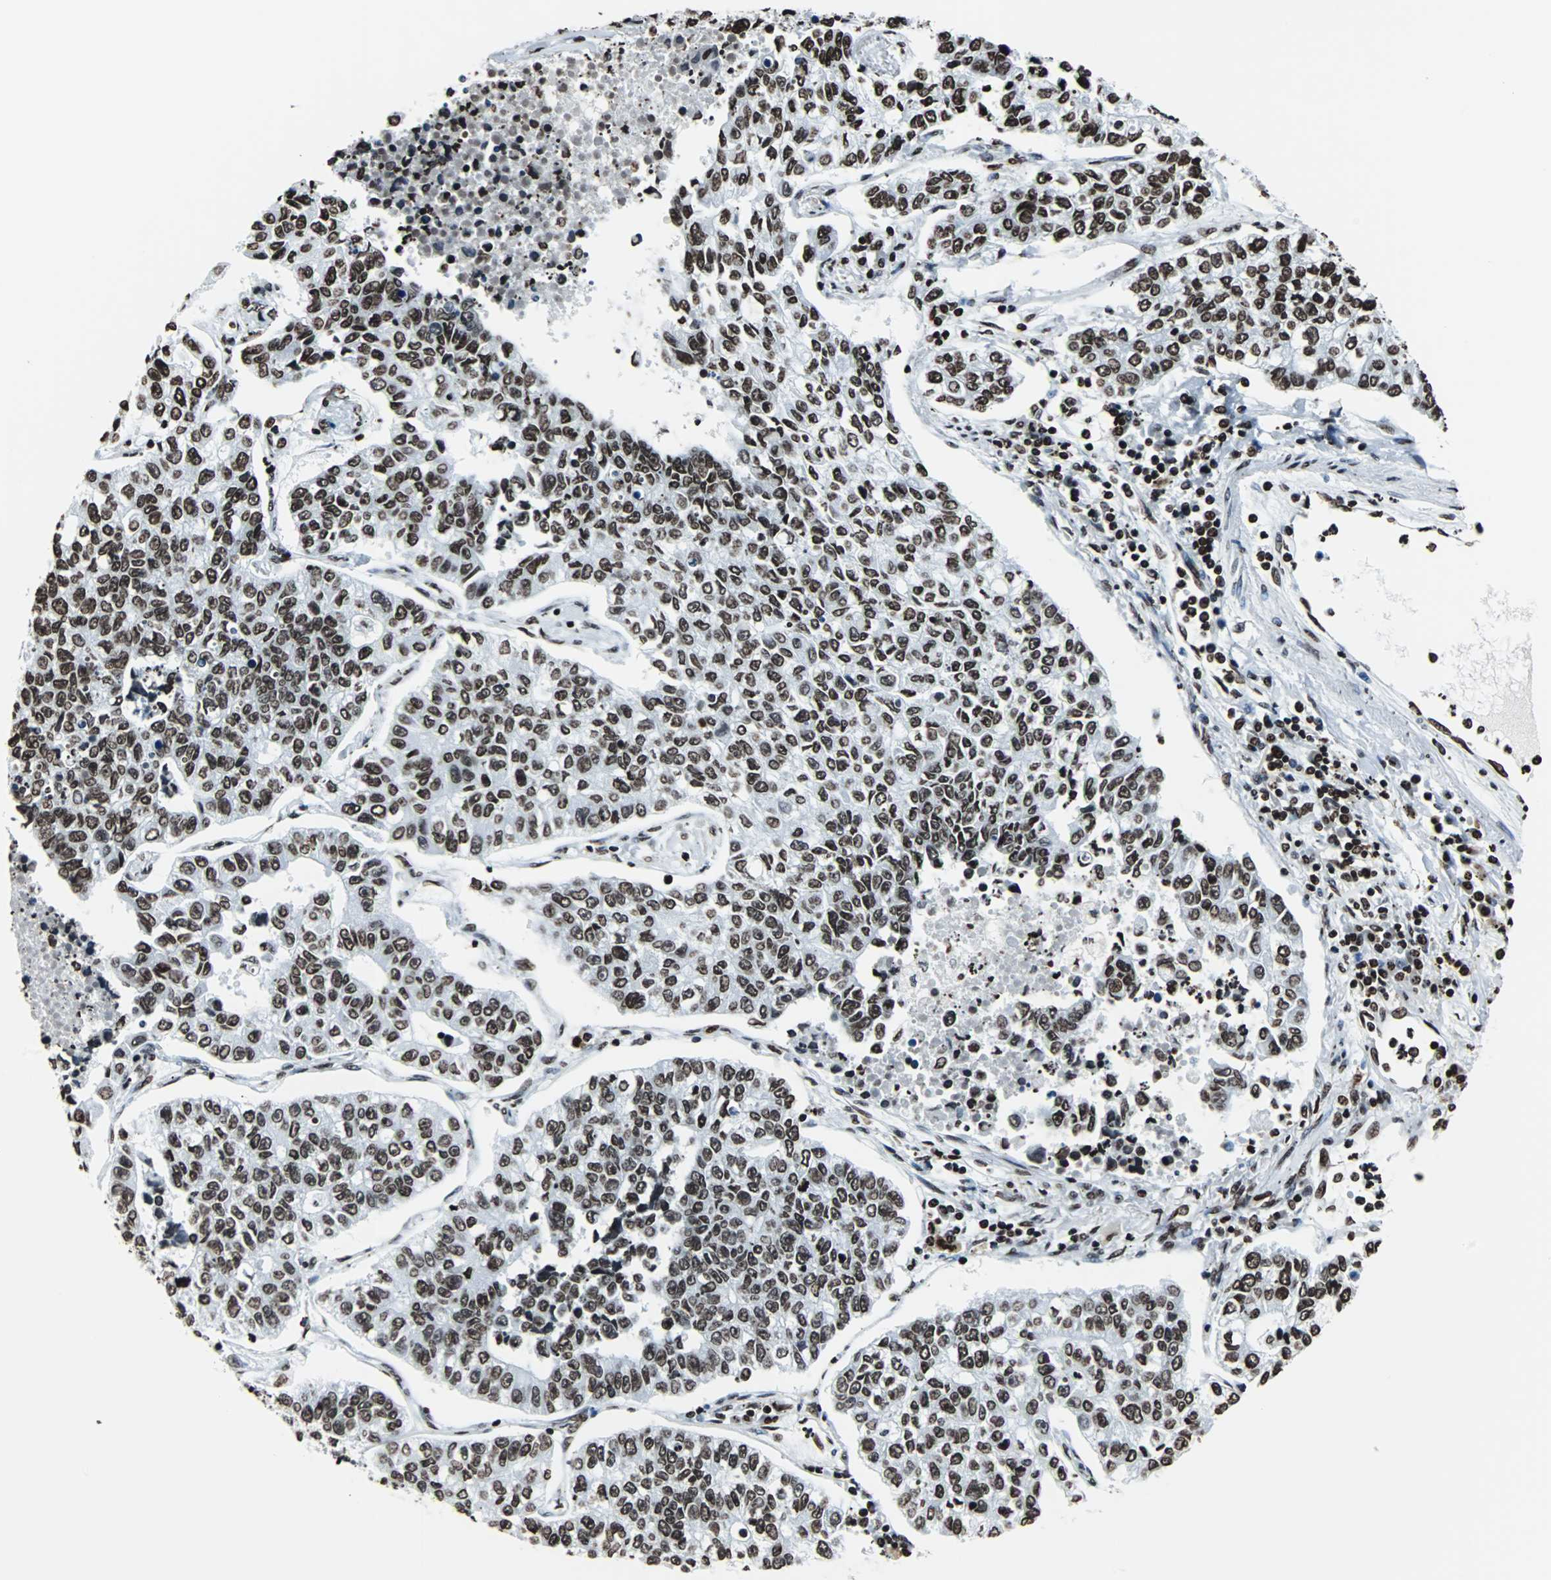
{"staining": {"intensity": "moderate", "quantity": ">75%", "location": "nuclear"}, "tissue": "lung cancer", "cell_type": "Tumor cells", "image_type": "cancer", "snomed": [{"axis": "morphology", "description": "Adenocarcinoma, NOS"}, {"axis": "topography", "description": "Lung"}], "caption": "This is a photomicrograph of immunohistochemistry staining of lung adenocarcinoma, which shows moderate positivity in the nuclear of tumor cells.", "gene": "H2BC18", "patient": {"sex": "male", "age": 49}}